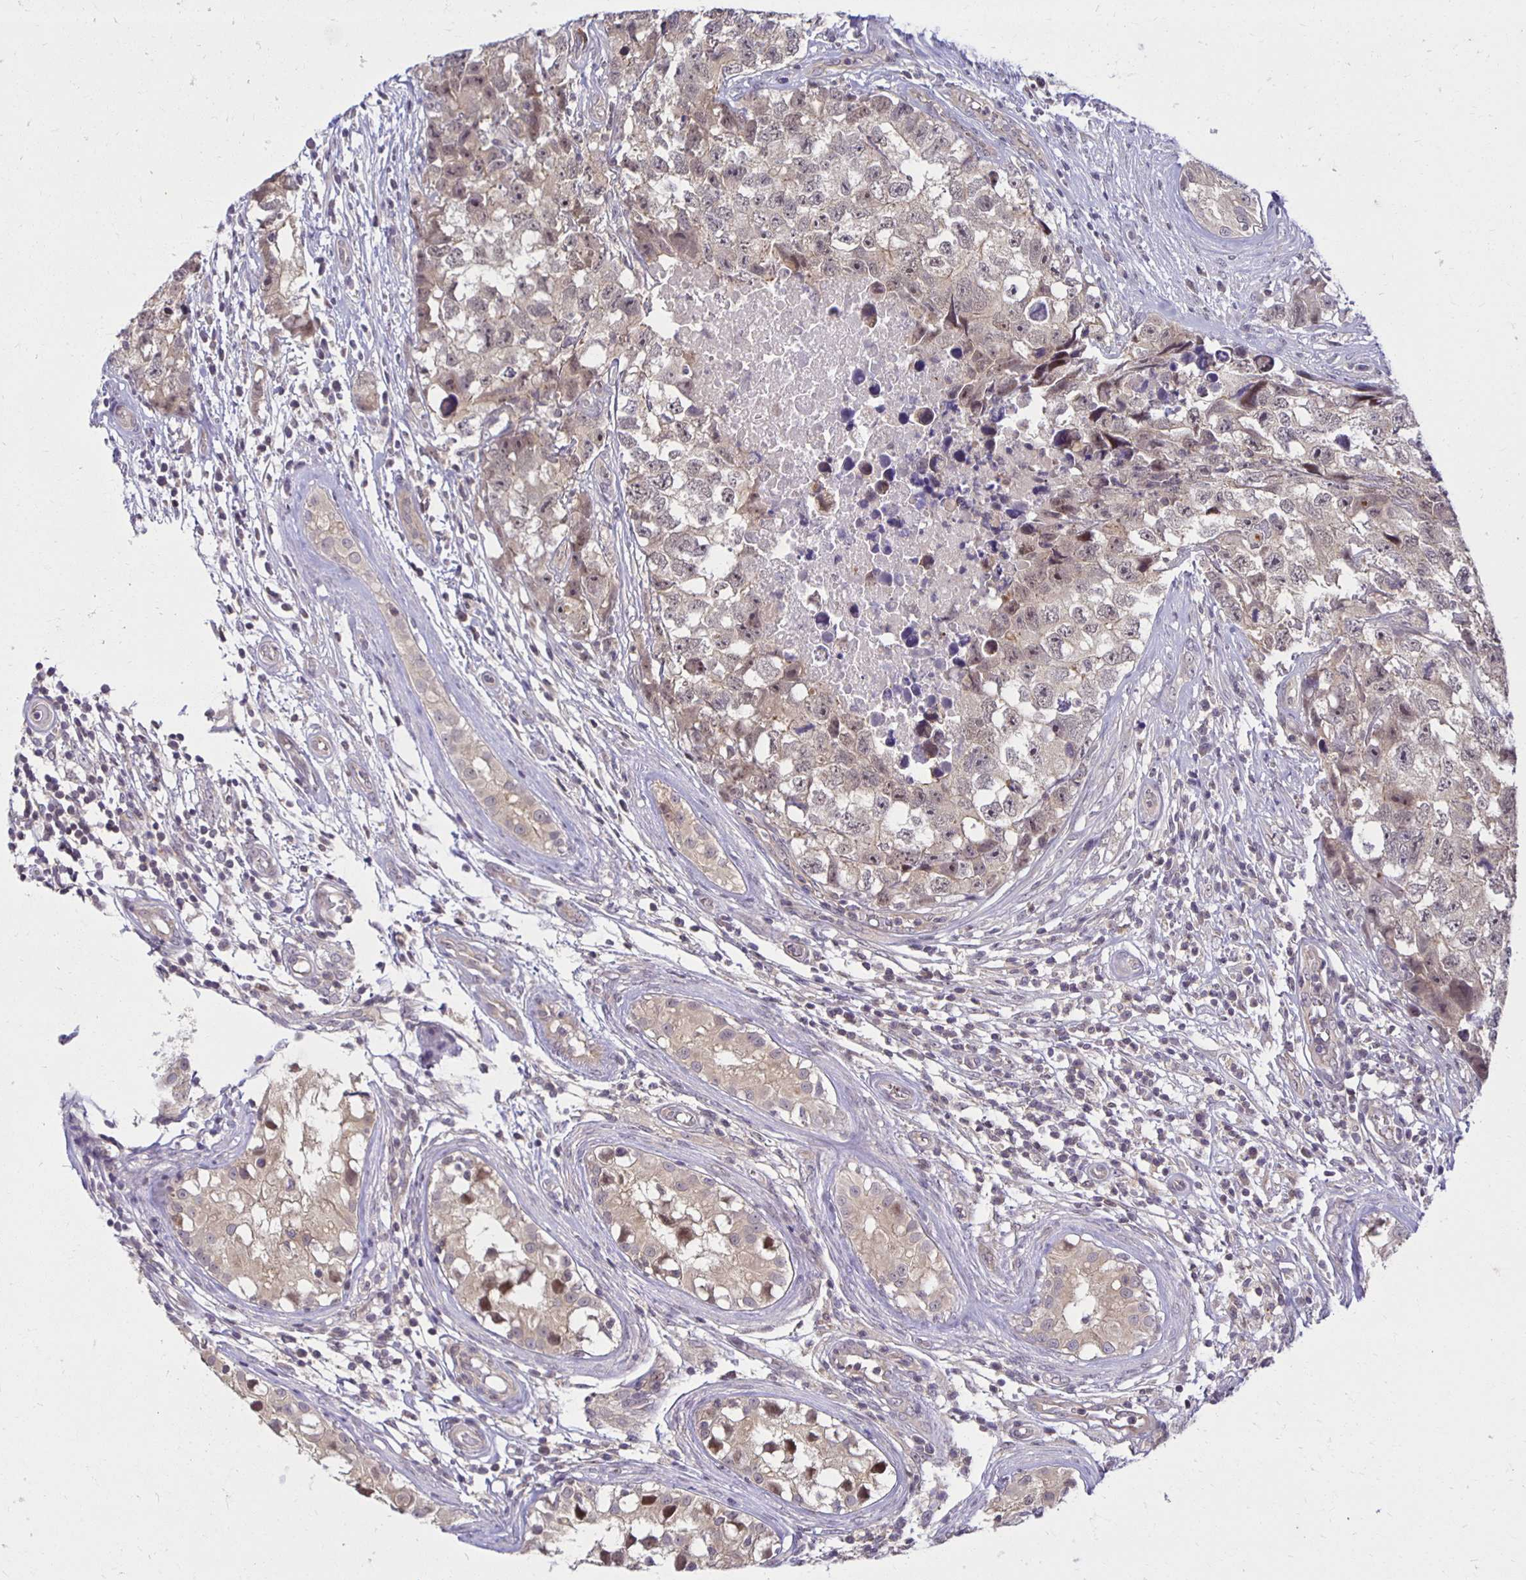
{"staining": {"intensity": "weak", "quantity": "<25%", "location": "cytoplasmic/membranous,nuclear"}, "tissue": "testis cancer", "cell_type": "Tumor cells", "image_type": "cancer", "snomed": [{"axis": "morphology", "description": "Carcinoma, Embryonal, NOS"}, {"axis": "topography", "description": "Testis"}], "caption": "Tumor cells show no significant protein staining in embryonal carcinoma (testis). Nuclei are stained in blue.", "gene": "MIEN1", "patient": {"sex": "male", "age": 22}}